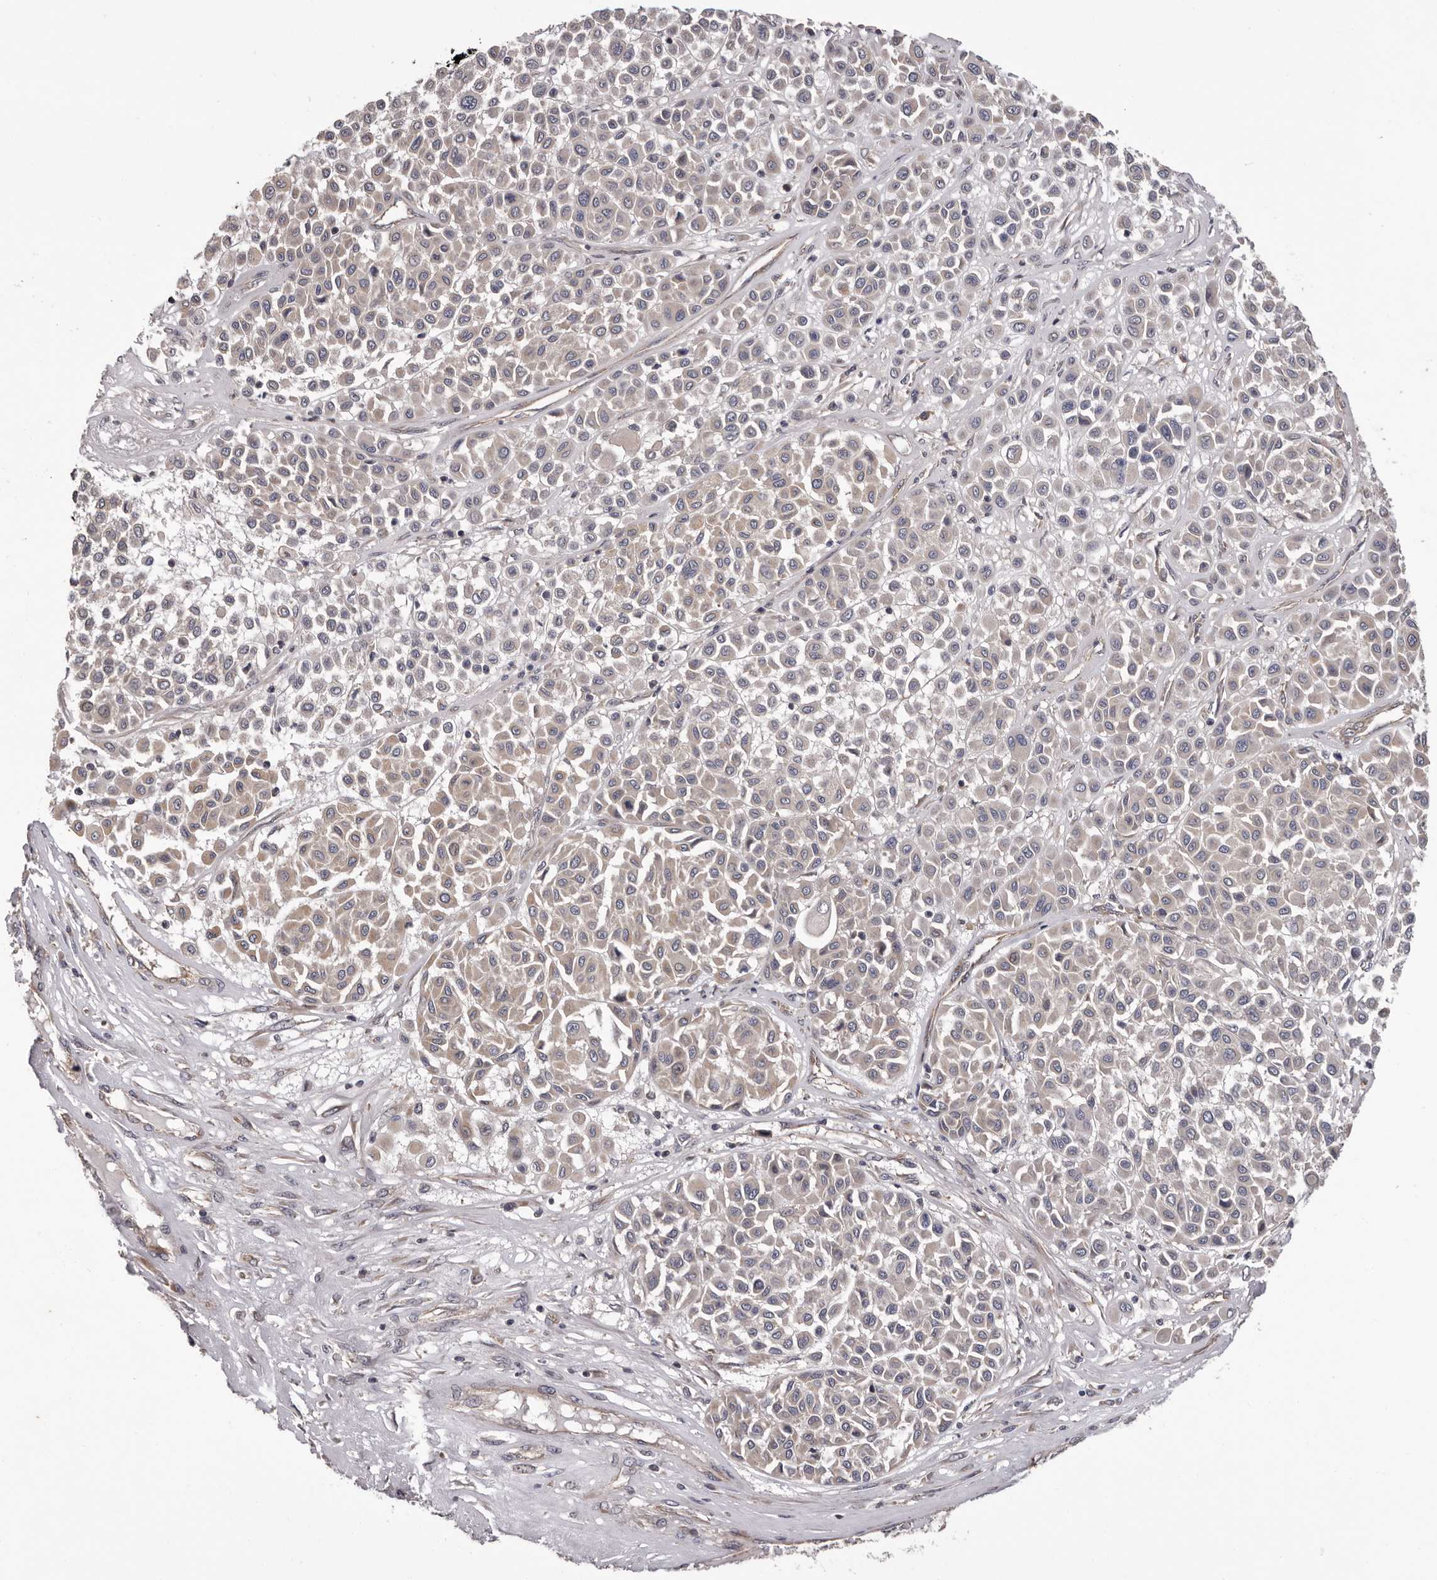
{"staining": {"intensity": "negative", "quantity": "none", "location": "none"}, "tissue": "melanoma", "cell_type": "Tumor cells", "image_type": "cancer", "snomed": [{"axis": "morphology", "description": "Malignant melanoma, Metastatic site"}, {"axis": "topography", "description": "Soft tissue"}], "caption": "This is an immunohistochemistry photomicrograph of human melanoma. There is no expression in tumor cells.", "gene": "VPS37A", "patient": {"sex": "male", "age": 41}}